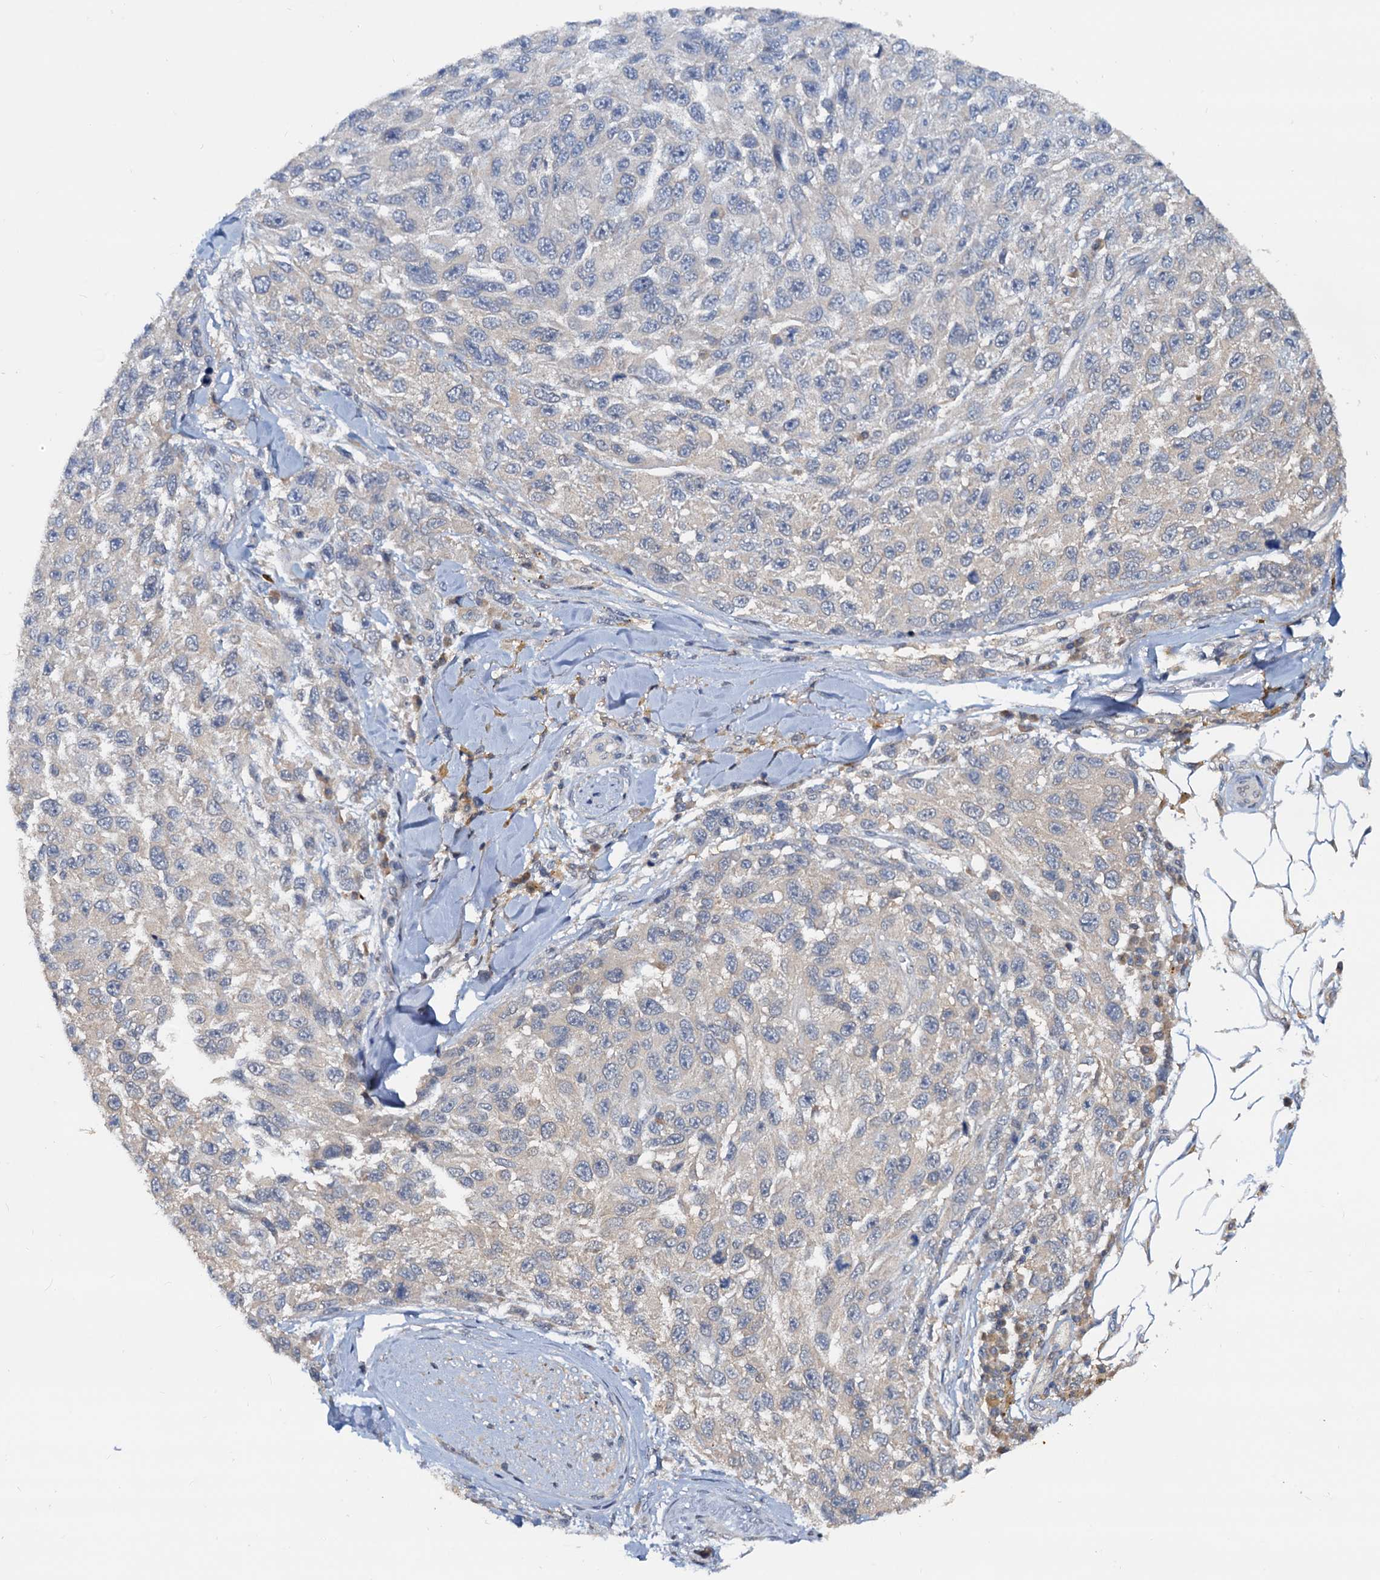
{"staining": {"intensity": "negative", "quantity": "none", "location": "none"}, "tissue": "melanoma", "cell_type": "Tumor cells", "image_type": "cancer", "snomed": [{"axis": "morphology", "description": "Normal tissue, NOS"}, {"axis": "morphology", "description": "Malignant melanoma, NOS"}, {"axis": "topography", "description": "Skin"}], "caption": "Human melanoma stained for a protein using immunohistochemistry (IHC) shows no positivity in tumor cells.", "gene": "PTGES3", "patient": {"sex": "female", "age": 96}}